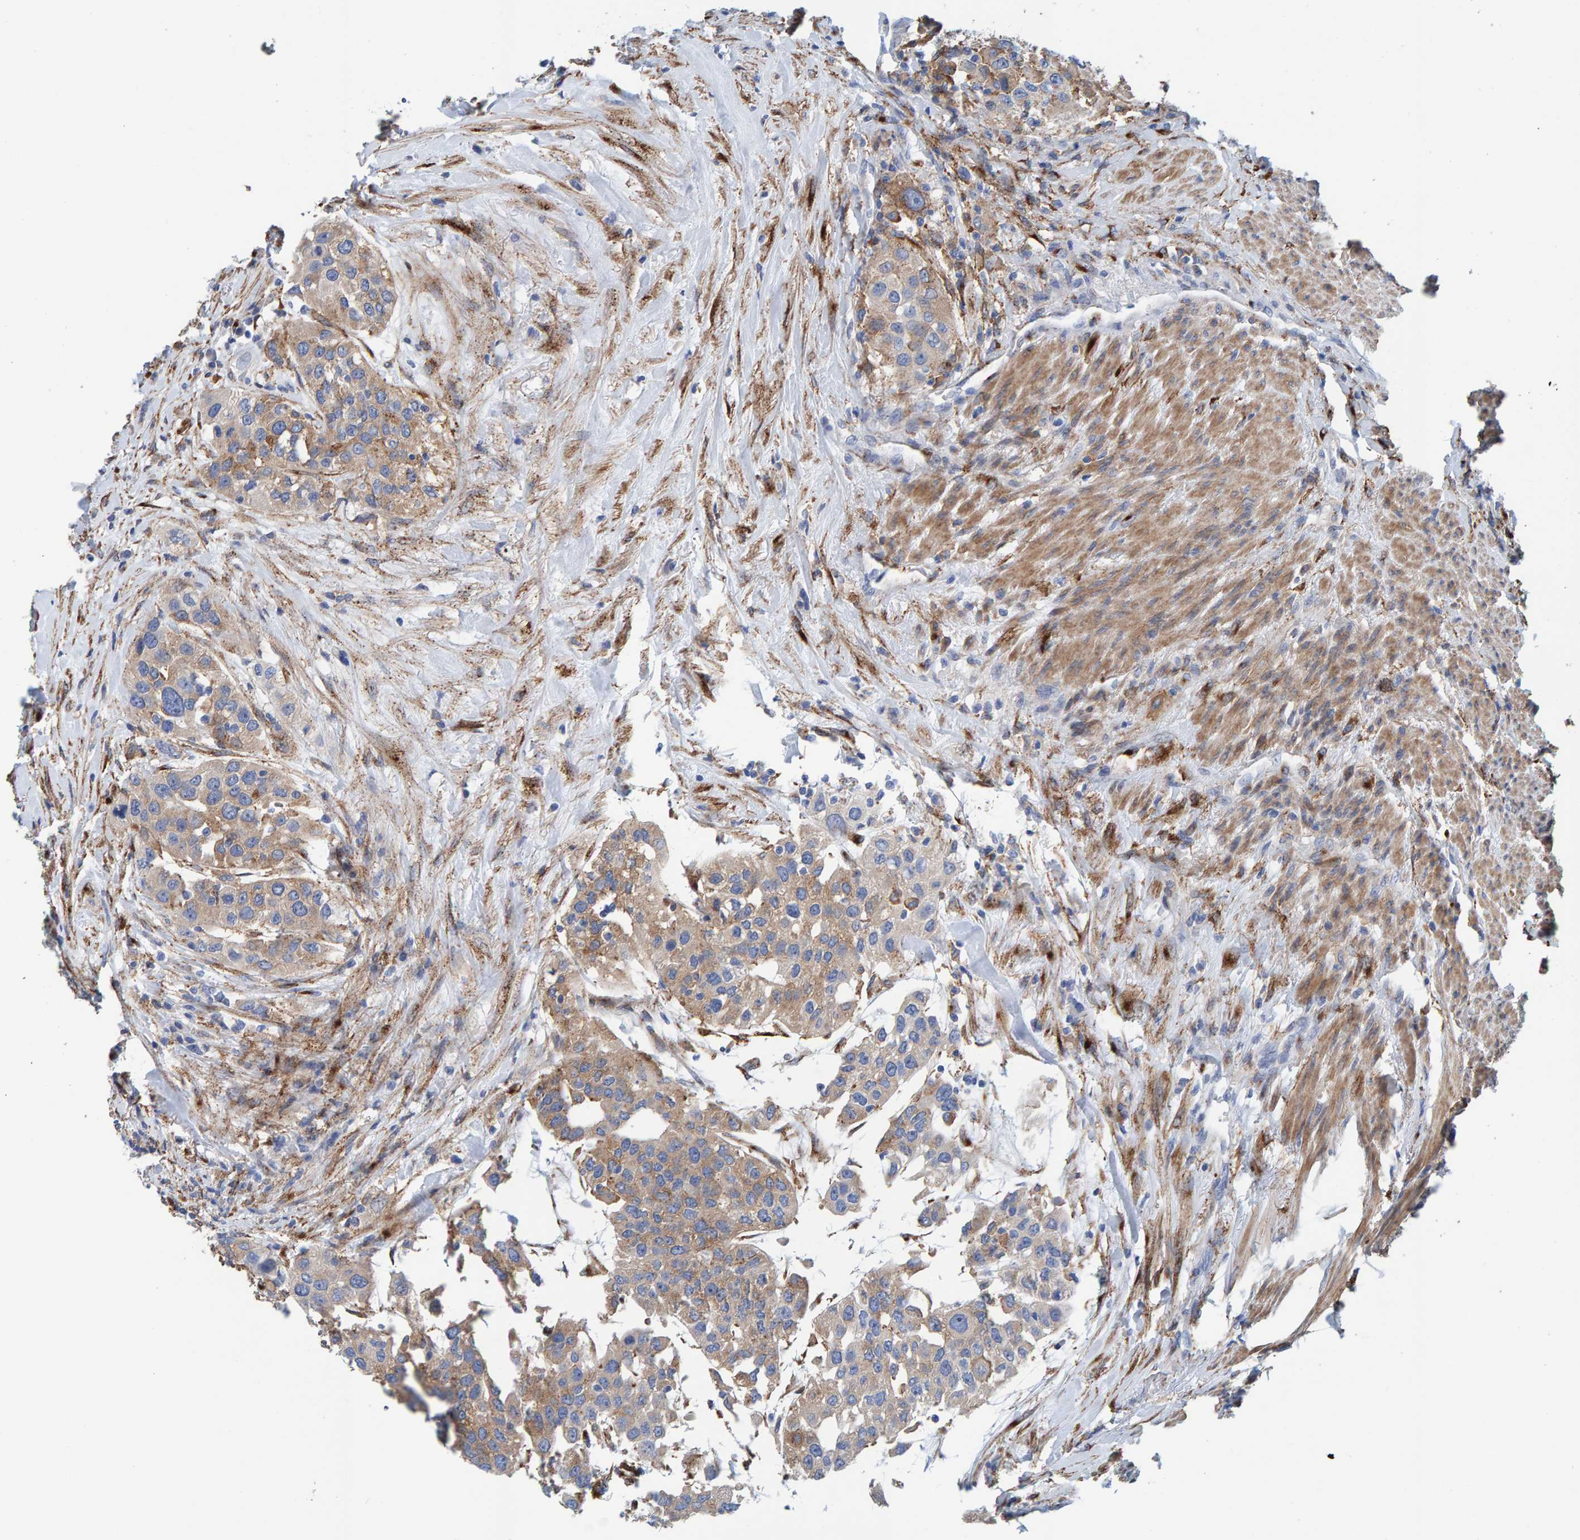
{"staining": {"intensity": "weak", "quantity": ">75%", "location": "cytoplasmic/membranous"}, "tissue": "urothelial cancer", "cell_type": "Tumor cells", "image_type": "cancer", "snomed": [{"axis": "morphology", "description": "Urothelial carcinoma, High grade"}, {"axis": "topography", "description": "Urinary bladder"}], "caption": "About >75% of tumor cells in human high-grade urothelial carcinoma show weak cytoplasmic/membranous protein staining as visualized by brown immunohistochemical staining.", "gene": "LRP1", "patient": {"sex": "female", "age": 80}}